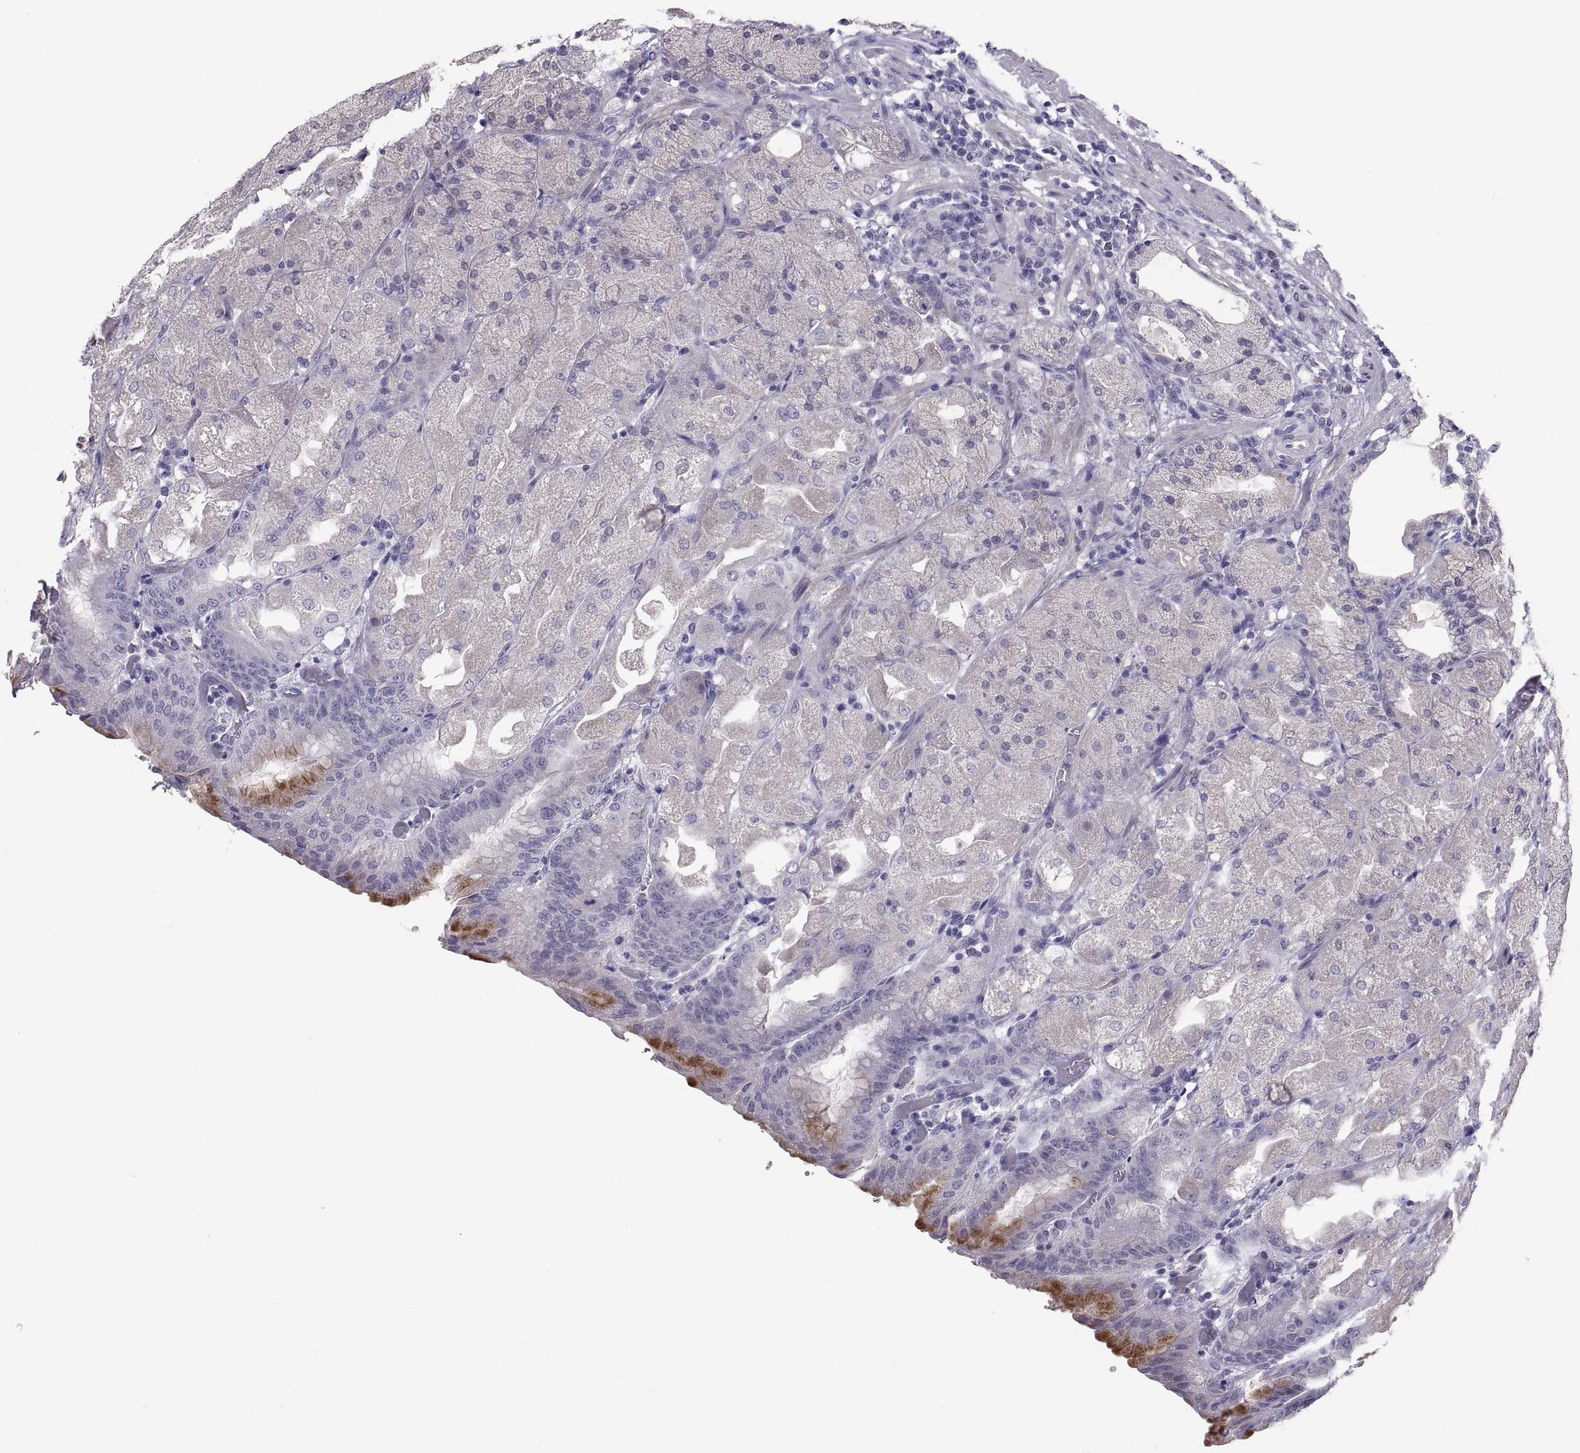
{"staining": {"intensity": "strong", "quantity": "<25%", "location": "cytoplasmic/membranous"}, "tissue": "stomach", "cell_type": "Glandular cells", "image_type": "normal", "snomed": [{"axis": "morphology", "description": "Normal tissue, NOS"}, {"axis": "topography", "description": "Stomach, upper"}, {"axis": "topography", "description": "Stomach"}, {"axis": "topography", "description": "Stomach, lower"}], "caption": "A high-resolution photomicrograph shows immunohistochemistry (IHC) staining of benign stomach, which demonstrates strong cytoplasmic/membranous staining in about <25% of glandular cells.", "gene": "IGSF1", "patient": {"sex": "male", "age": 62}}